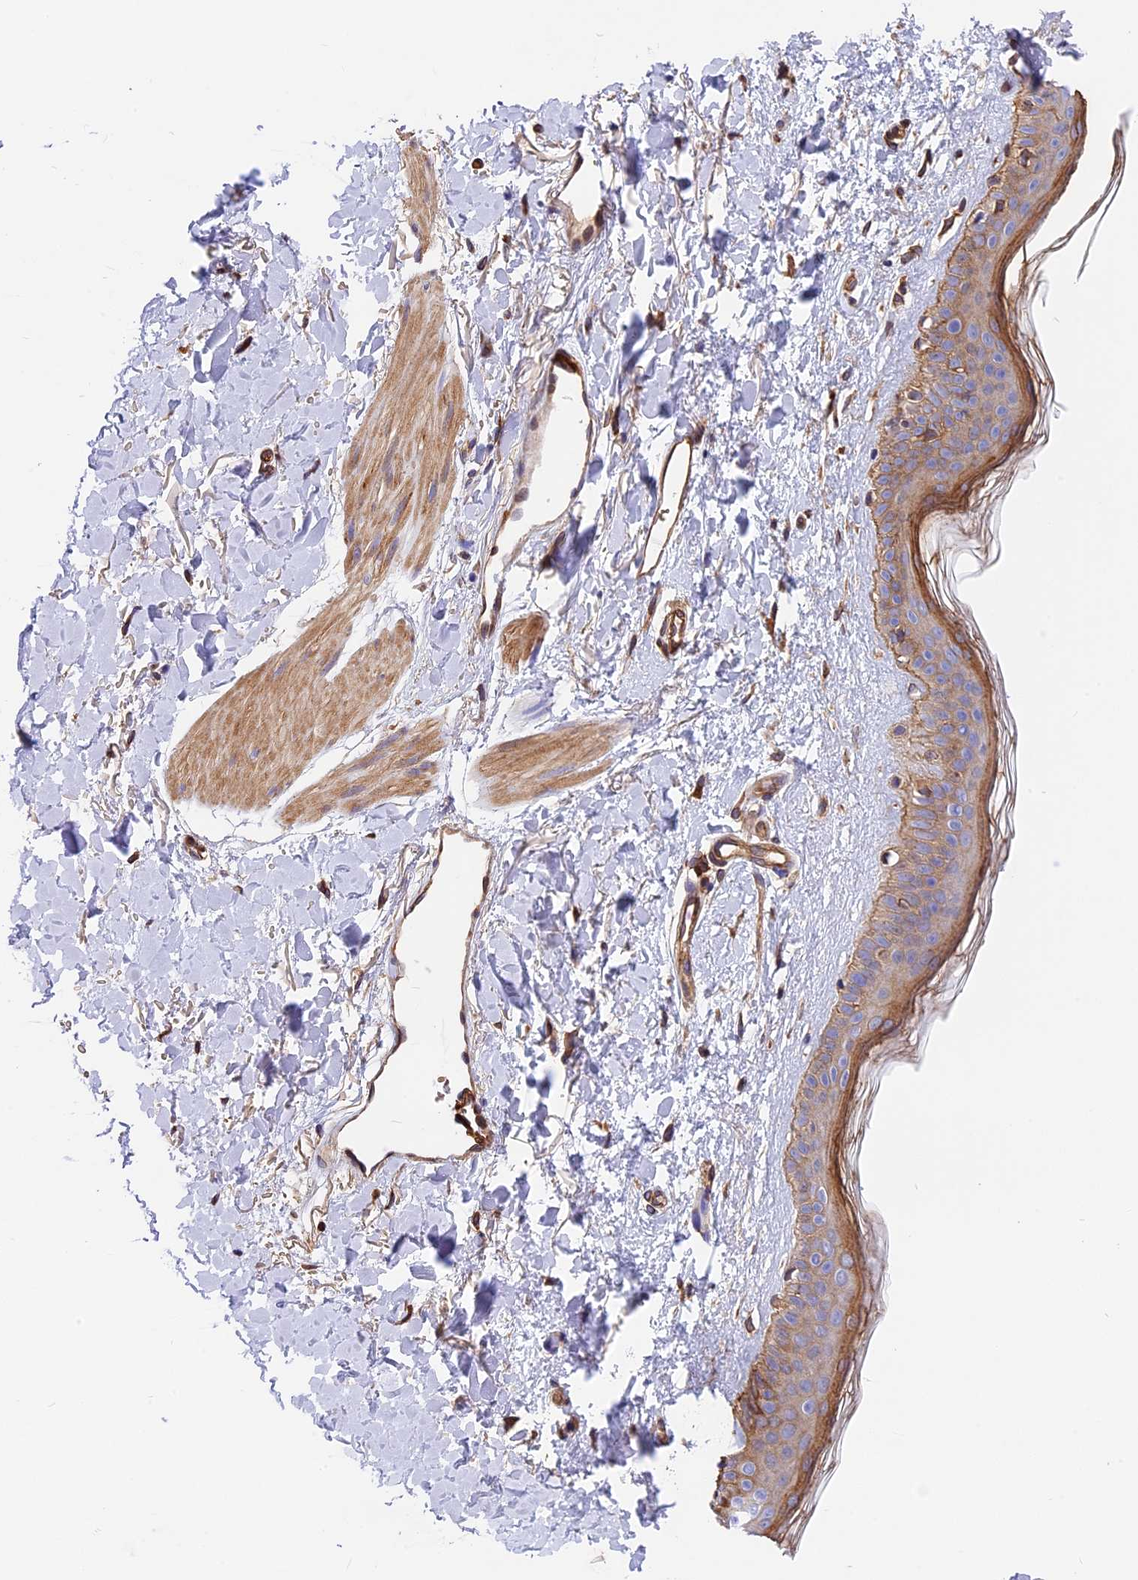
{"staining": {"intensity": "moderate", "quantity": ">75%", "location": "cytoplasmic/membranous,nuclear"}, "tissue": "skin", "cell_type": "Fibroblasts", "image_type": "normal", "snomed": [{"axis": "morphology", "description": "Normal tissue, NOS"}, {"axis": "topography", "description": "Skin"}], "caption": "DAB immunohistochemical staining of unremarkable human skin displays moderate cytoplasmic/membranous,nuclear protein positivity in about >75% of fibroblasts. (Brightfield microscopy of DAB IHC at high magnification).", "gene": "MED20", "patient": {"sex": "female", "age": 58}}